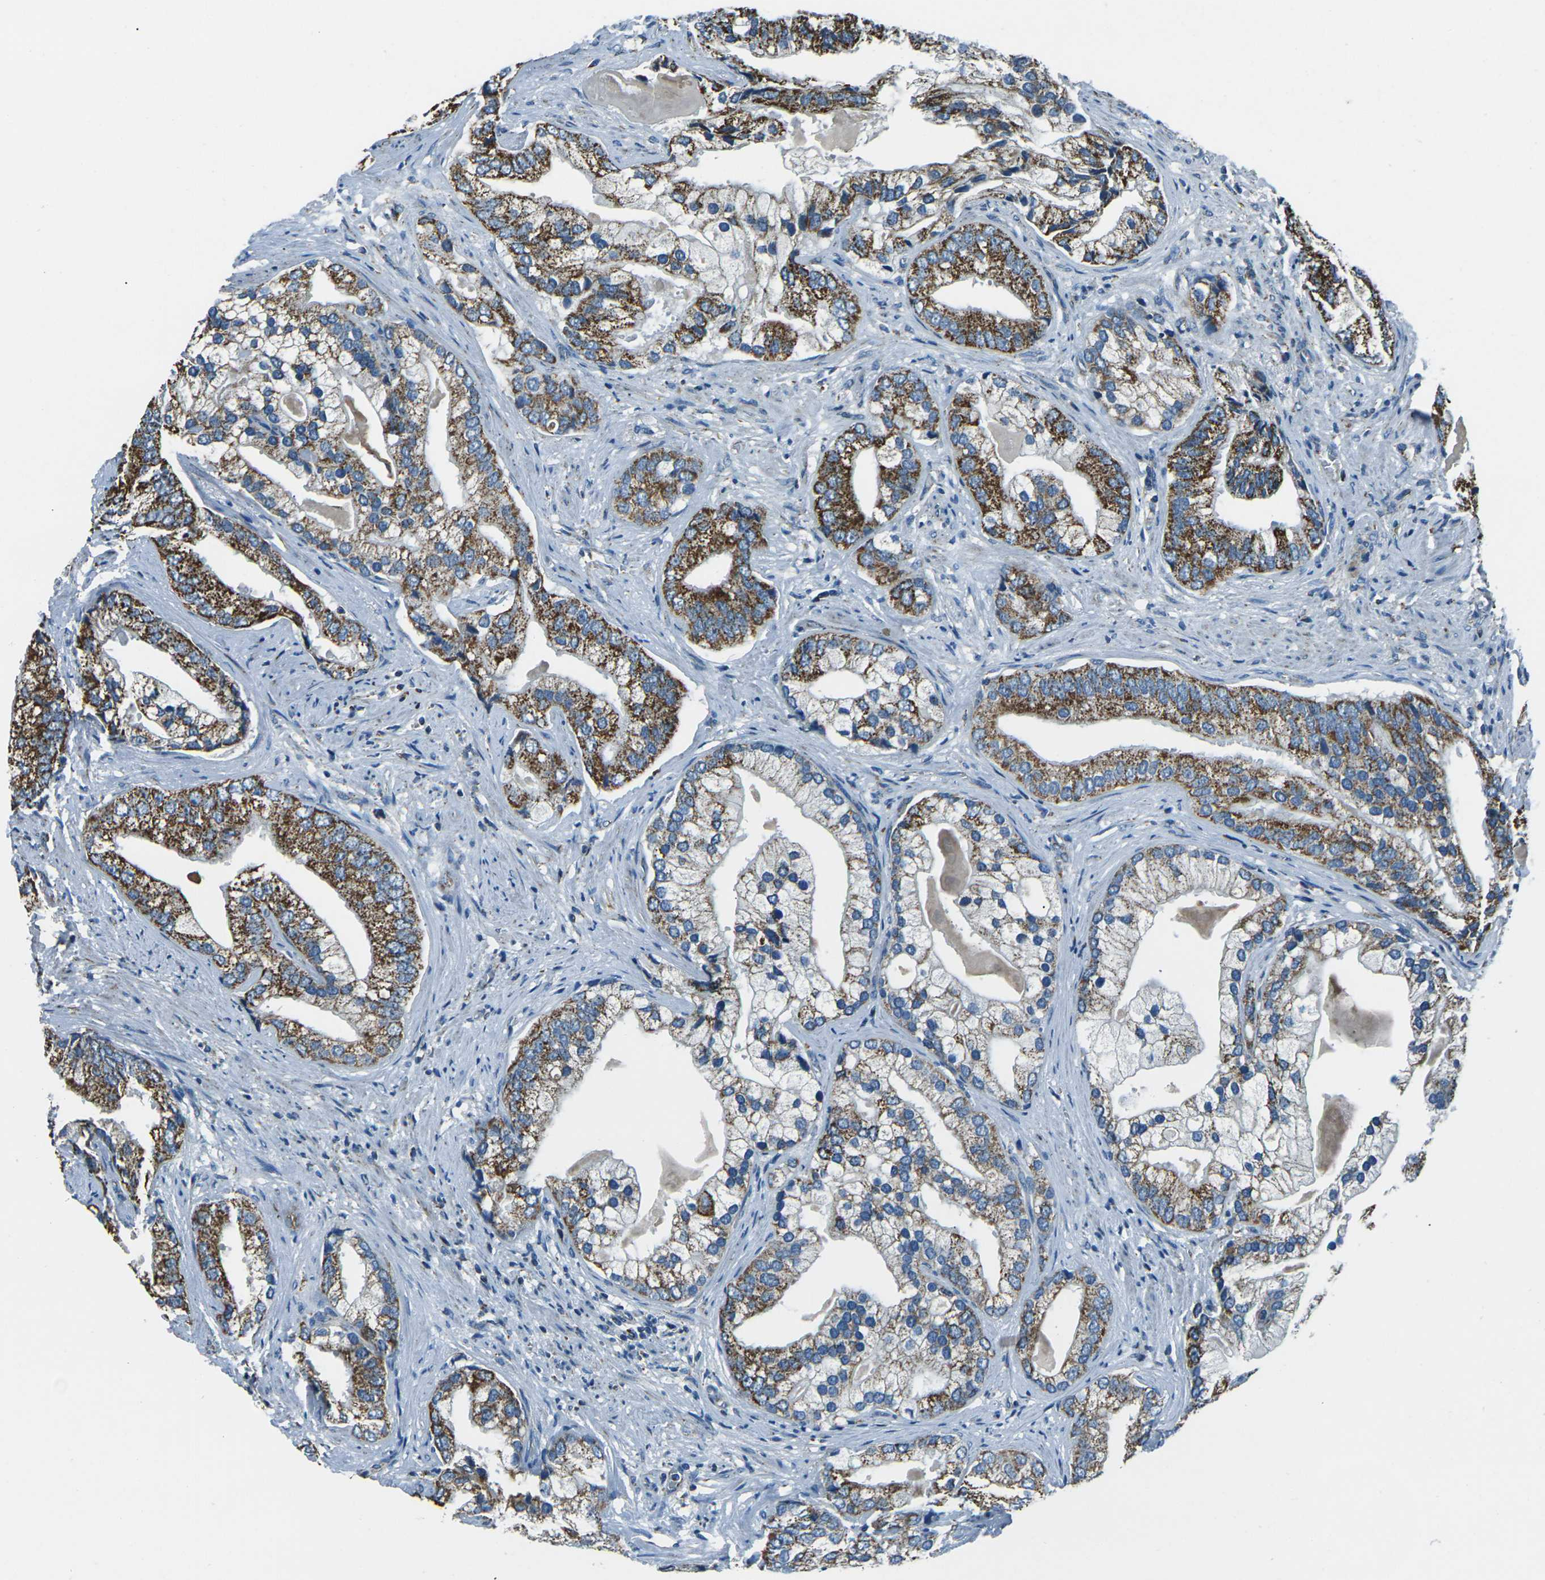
{"staining": {"intensity": "moderate", "quantity": ">75%", "location": "cytoplasmic/membranous"}, "tissue": "prostate cancer", "cell_type": "Tumor cells", "image_type": "cancer", "snomed": [{"axis": "morphology", "description": "Adenocarcinoma, Low grade"}, {"axis": "topography", "description": "Prostate"}], "caption": "Immunohistochemical staining of low-grade adenocarcinoma (prostate) displays medium levels of moderate cytoplasmic/membranous protein staining in about >75% of tumor cells.", "gene": "IRF3", "patient": {"sex": "male", "age": 71}}